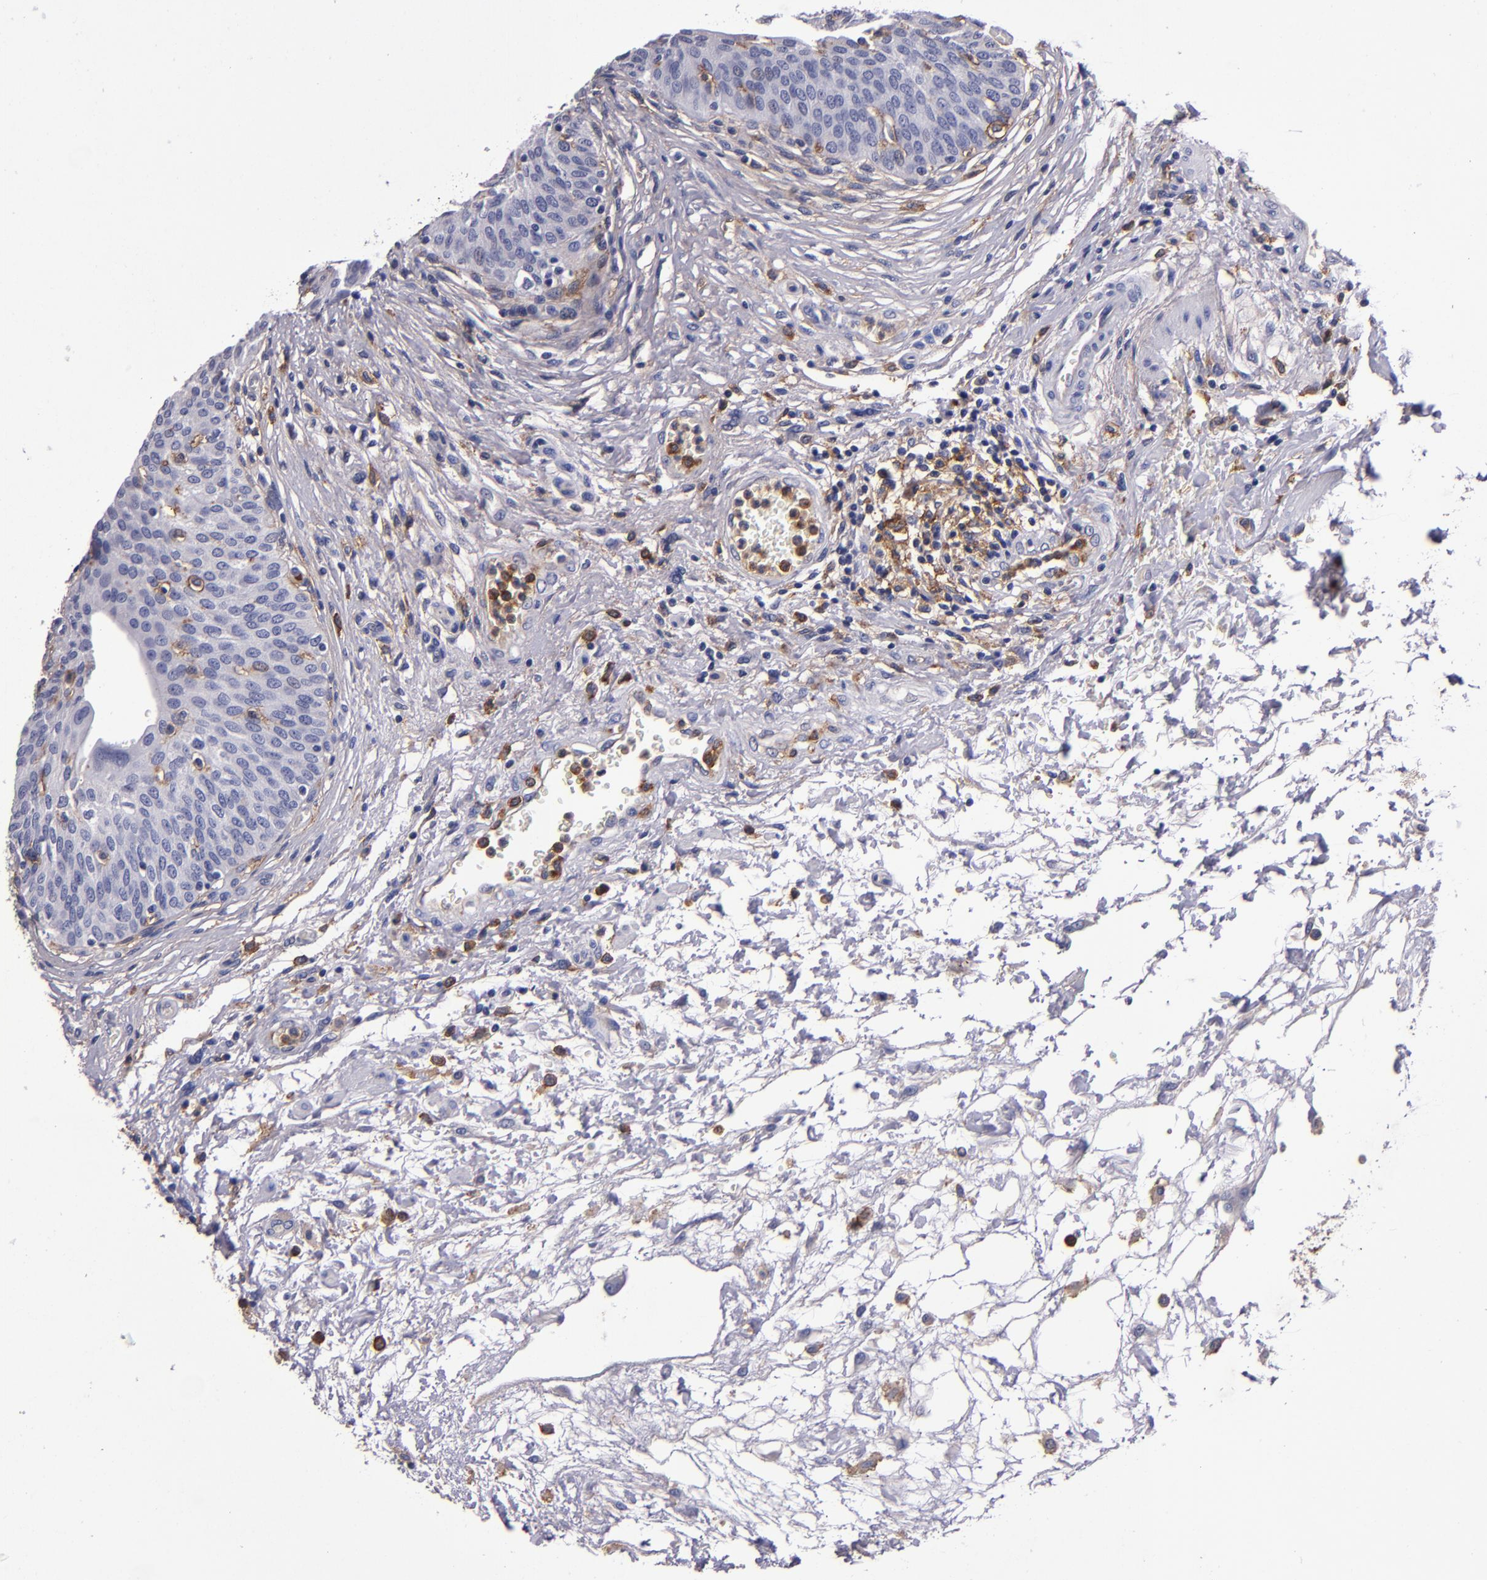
{"staining": {"intensity": "strong", "quantity": "<25%", "location": "cytoplasmic/membranous"}, "tissue": "urinary bladder", "cell_type": "Urothelial cells", "image_type": "normal", "snomed": [{"axis": "morphology", "description": "Normal tissue, NOS"}, {"axis": "topography", "description": "Smooth muscle"}, {"axis": "topography", "description": "Urinary bladder"}], "caption": "Strong cytoplasmic/membranous expression for a protein is appreciated in about <25% of urothelial cells of benign urinary bladder using IHC.", "gene": "SIRPA", "patient": {"sex": "male", "age": 35}}